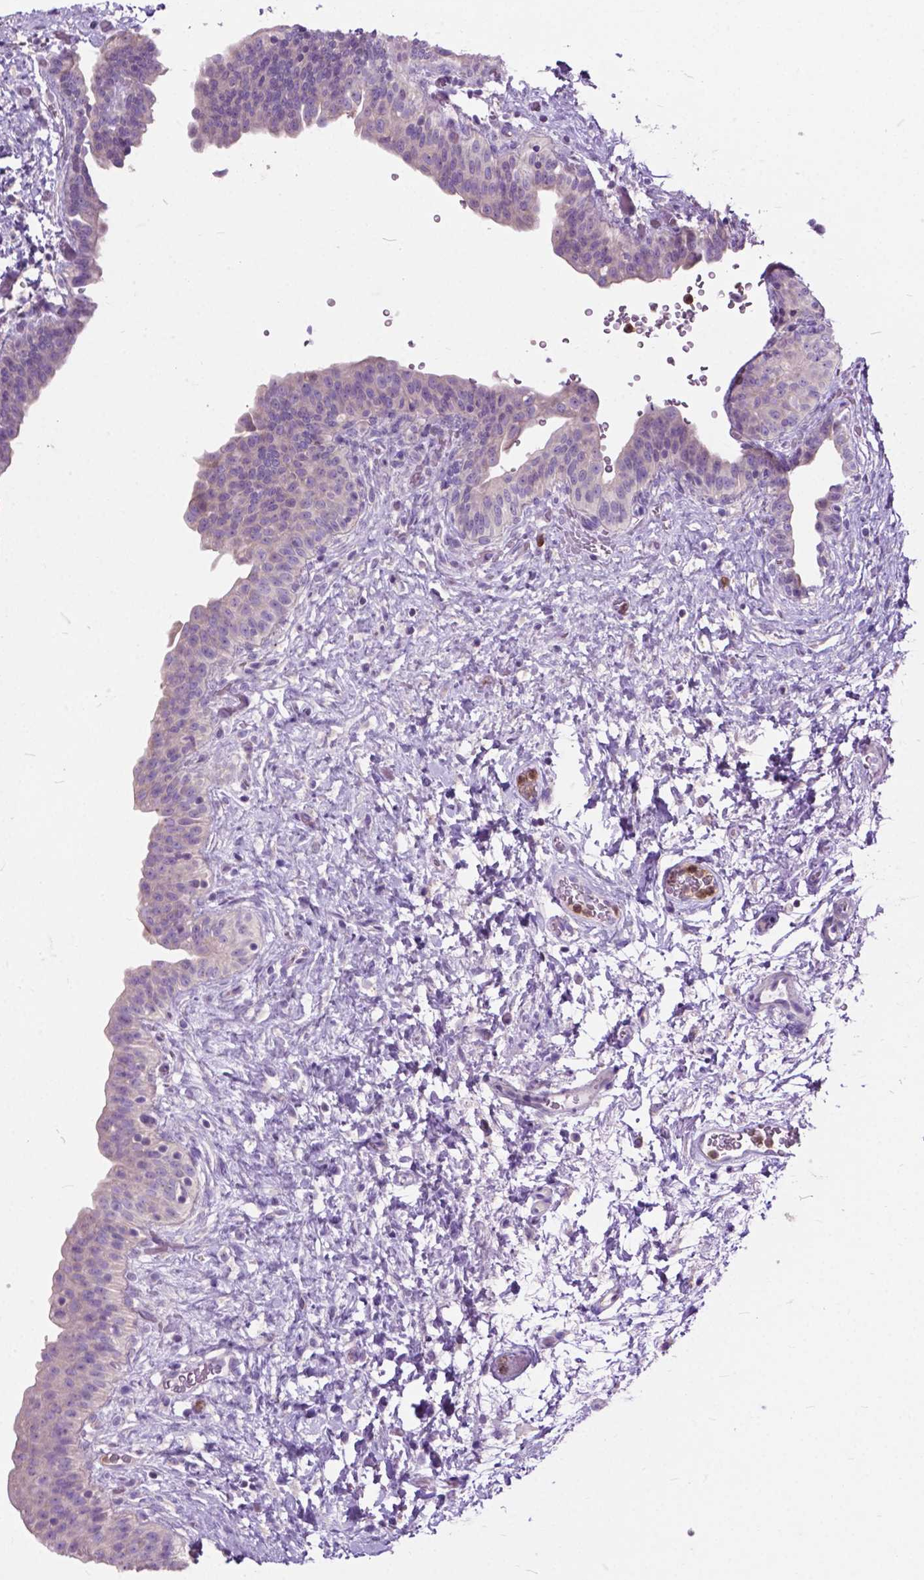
{"staining": {"intensity": "negative", "quantity": "none", "location": "none"}, "tissue": "urinary bladder", "cell_type": "Urothelial cells", "image_type": "normal", "snomed": [{"axis": "morphology", "description": "Normal tissue, NOS"}, {"axis": "topography", "description": "Urinary bladder"}], "caption": "This is a image of IHC staining of unremarkable urinary bladder, which shows no staining in urothelial cells.", "gene": "PRR35", "patient": {"sex": "male", "age": 69}}